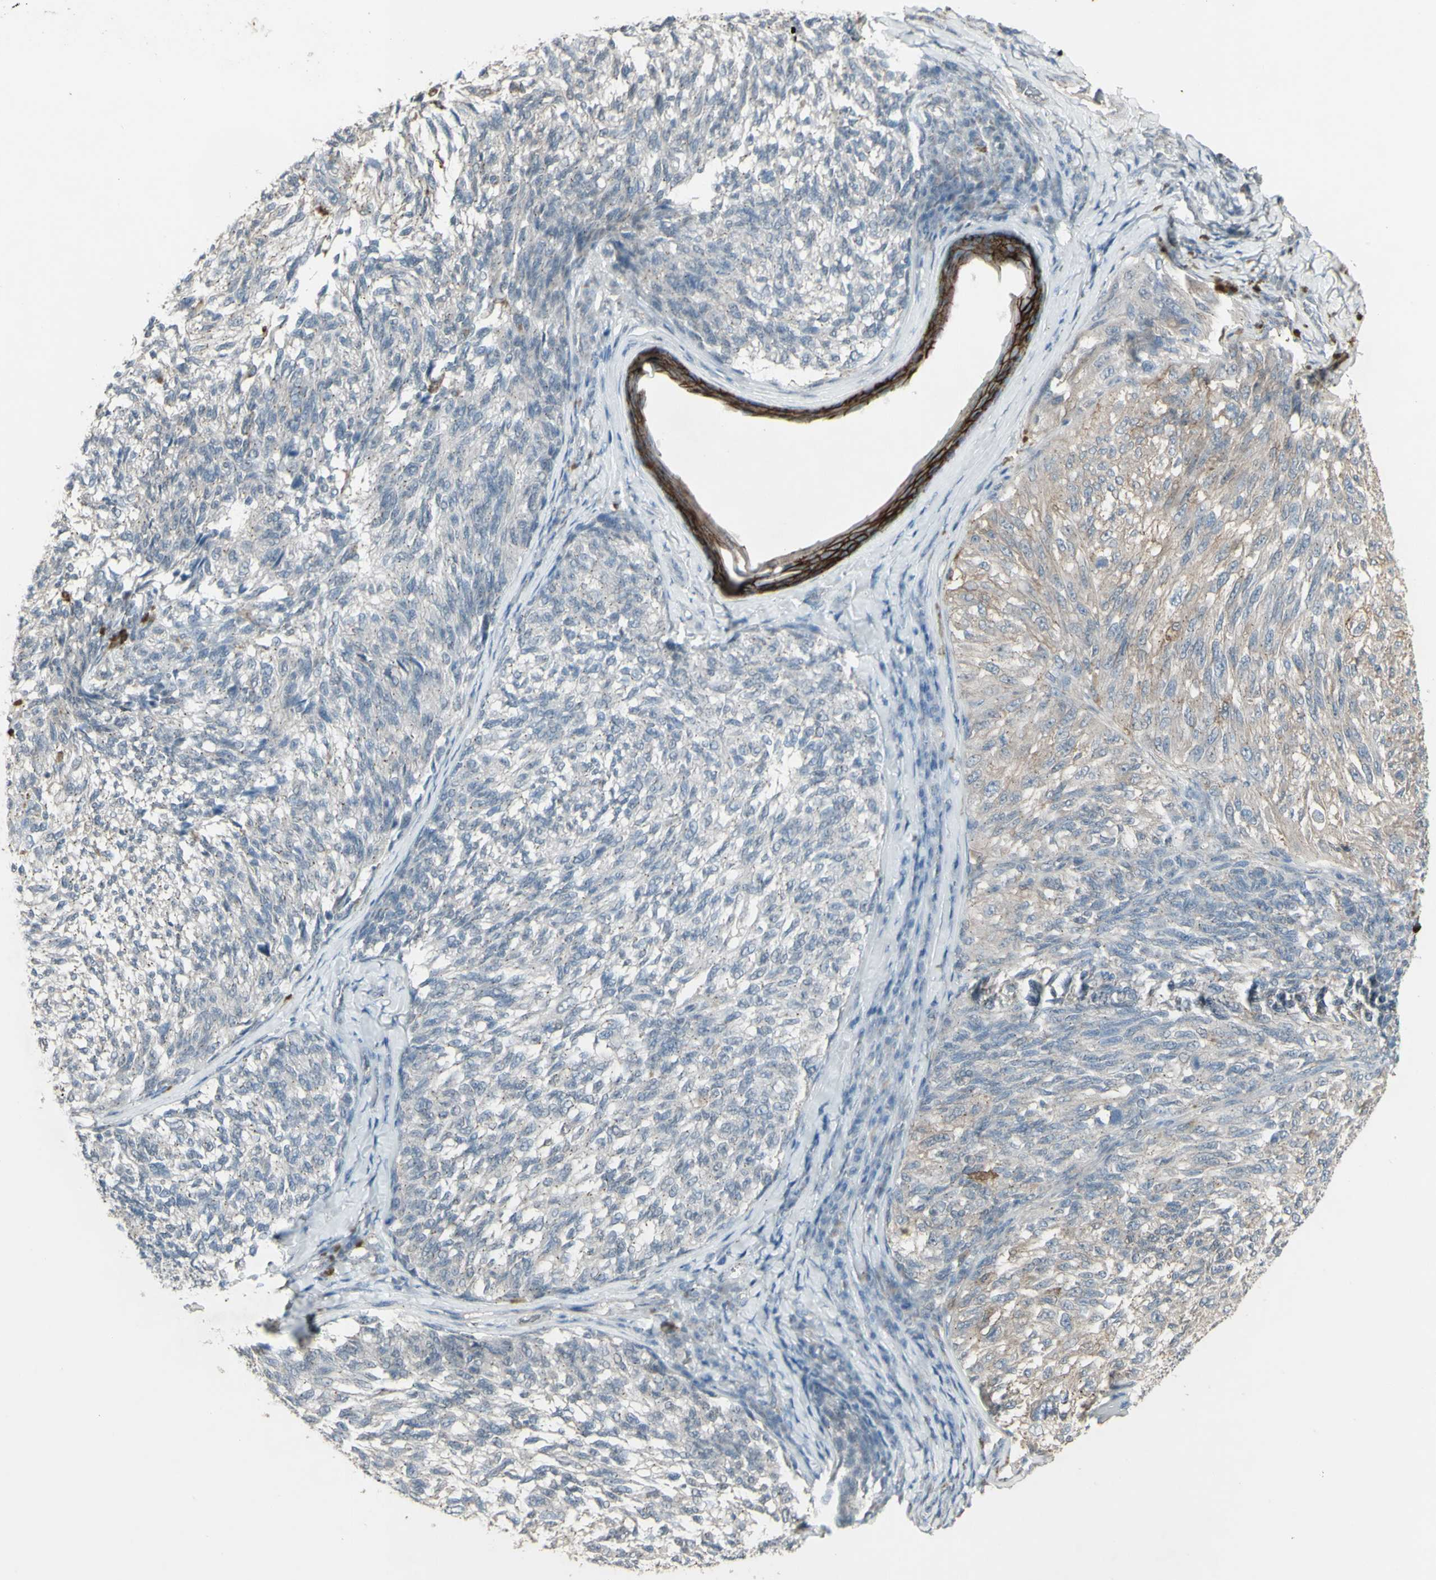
{"staining": {"intensity": "weak", "quantity": "25%-75%", "location": "cytoplasmic/membranous"}, "tissue": "melanoma", "cell_type": "Tumor cells", "image_type": "cancer", "snomed": [{"axis": "morphology", "description": "Malignant melanoma, NOS"}, {"axis": "topography", "description": "Skin"}], "caption": "Malignant melanoma stained with immunohistochemistry demonstrates weak cytoplasmic/membranous expression in approximately 25%-75% of tumor cells. Immunohistochemistry stains the protein of interest in brown and the nuclei are stained blue.", "gene": "FXYD3", "patient": {"sex": "female", "age": 73}}